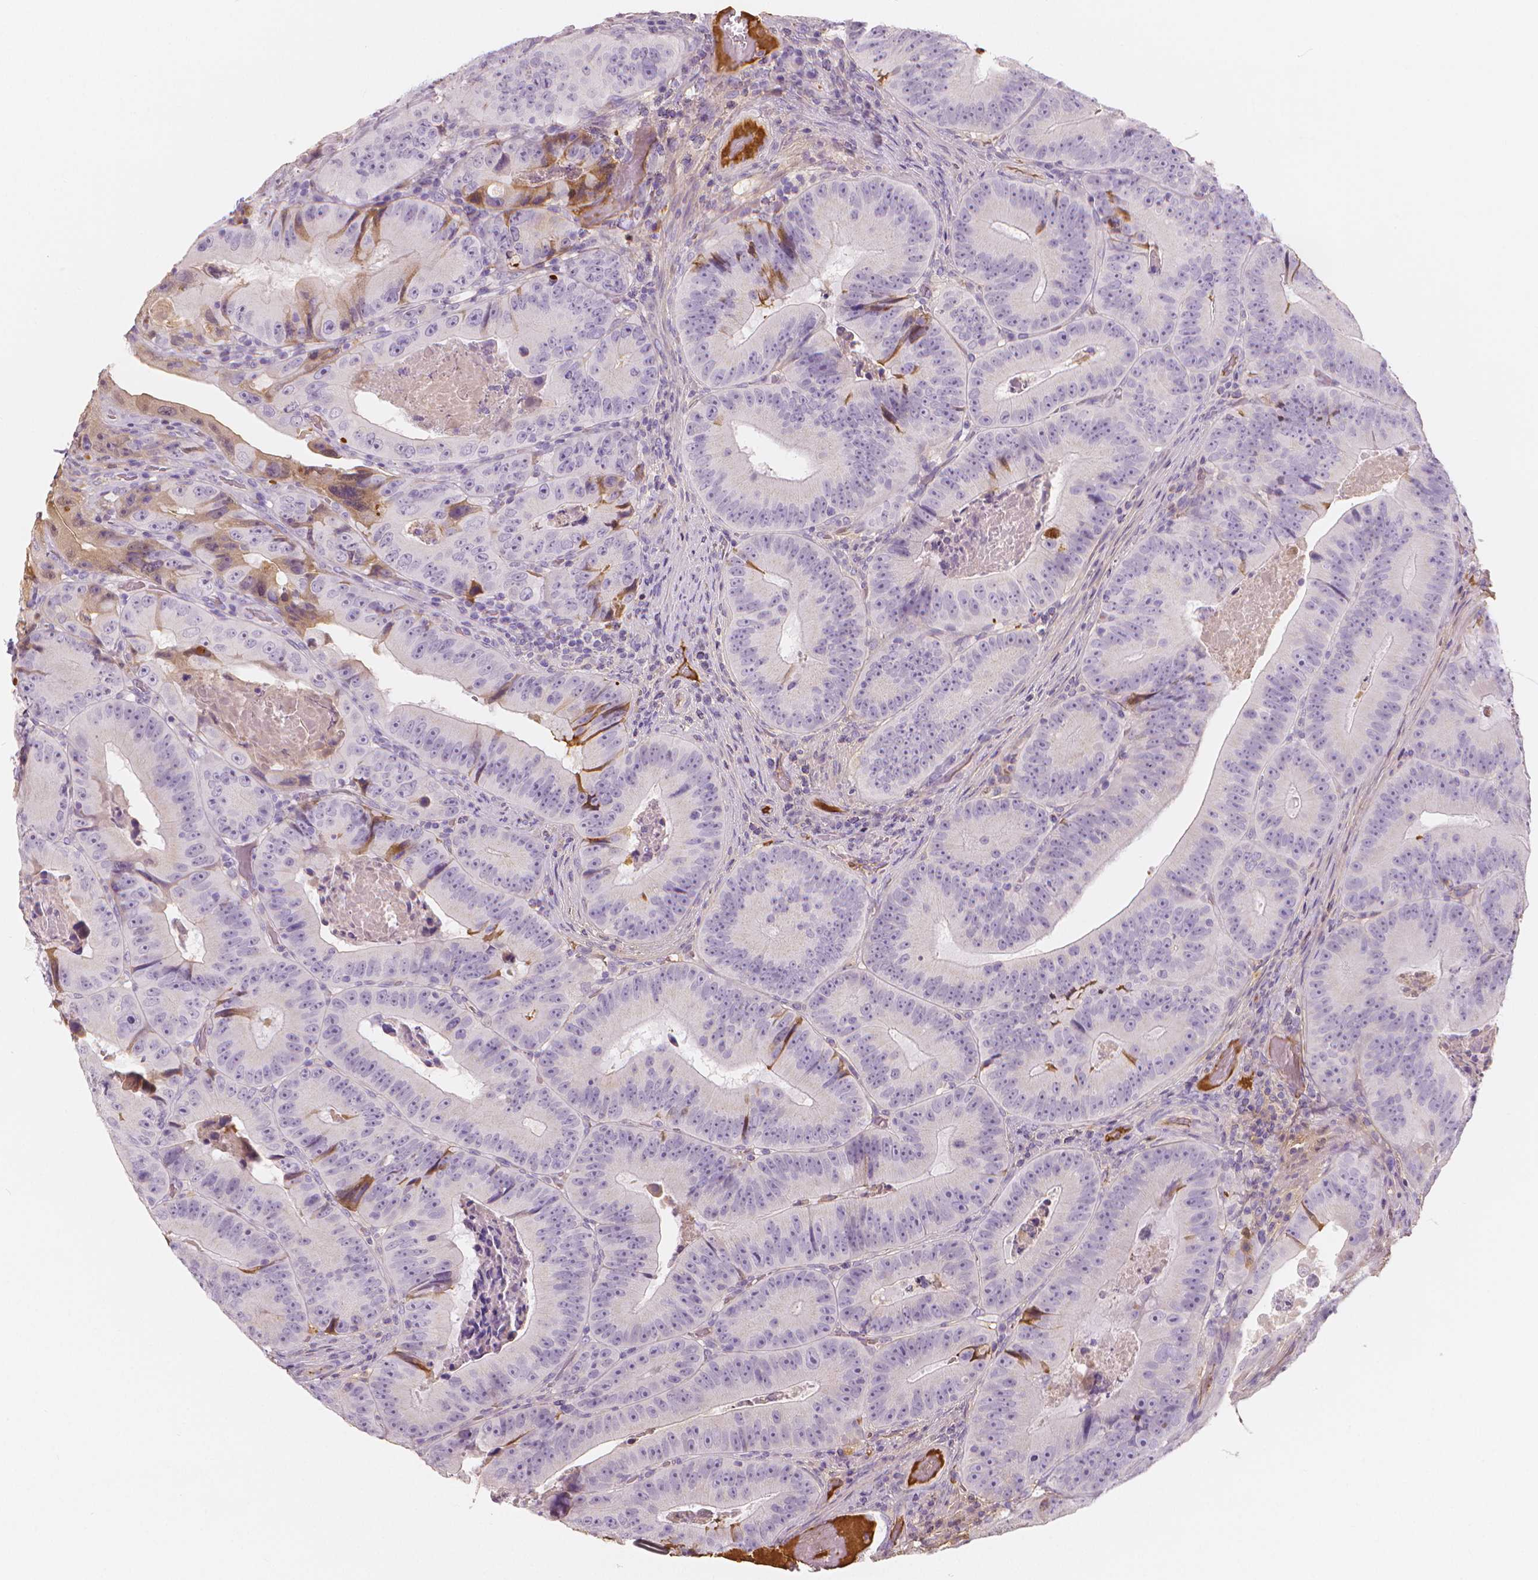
{"staining": {"intensity": "weak", "quantity": "<25%", "location": "cytoplasmic/membranous"}, "tissue": "colorectal cancer", "cell_type": "Tumor cells", "image_type": "cancer", "snomed": [{"axis": "morphology", "description": "Adenocarcinoma, NOS"}, {"axis": "topography", "description": "Colon"}], "caption": "IHC of adenocarcinoma (colorectal) demonstrates no positivity in tumor cells. (Immunohistochemistry (ihc), brightfield microscopy, high magnification).", "gene": "APOA4", "patient": {"sex": "female", "age": 86}}